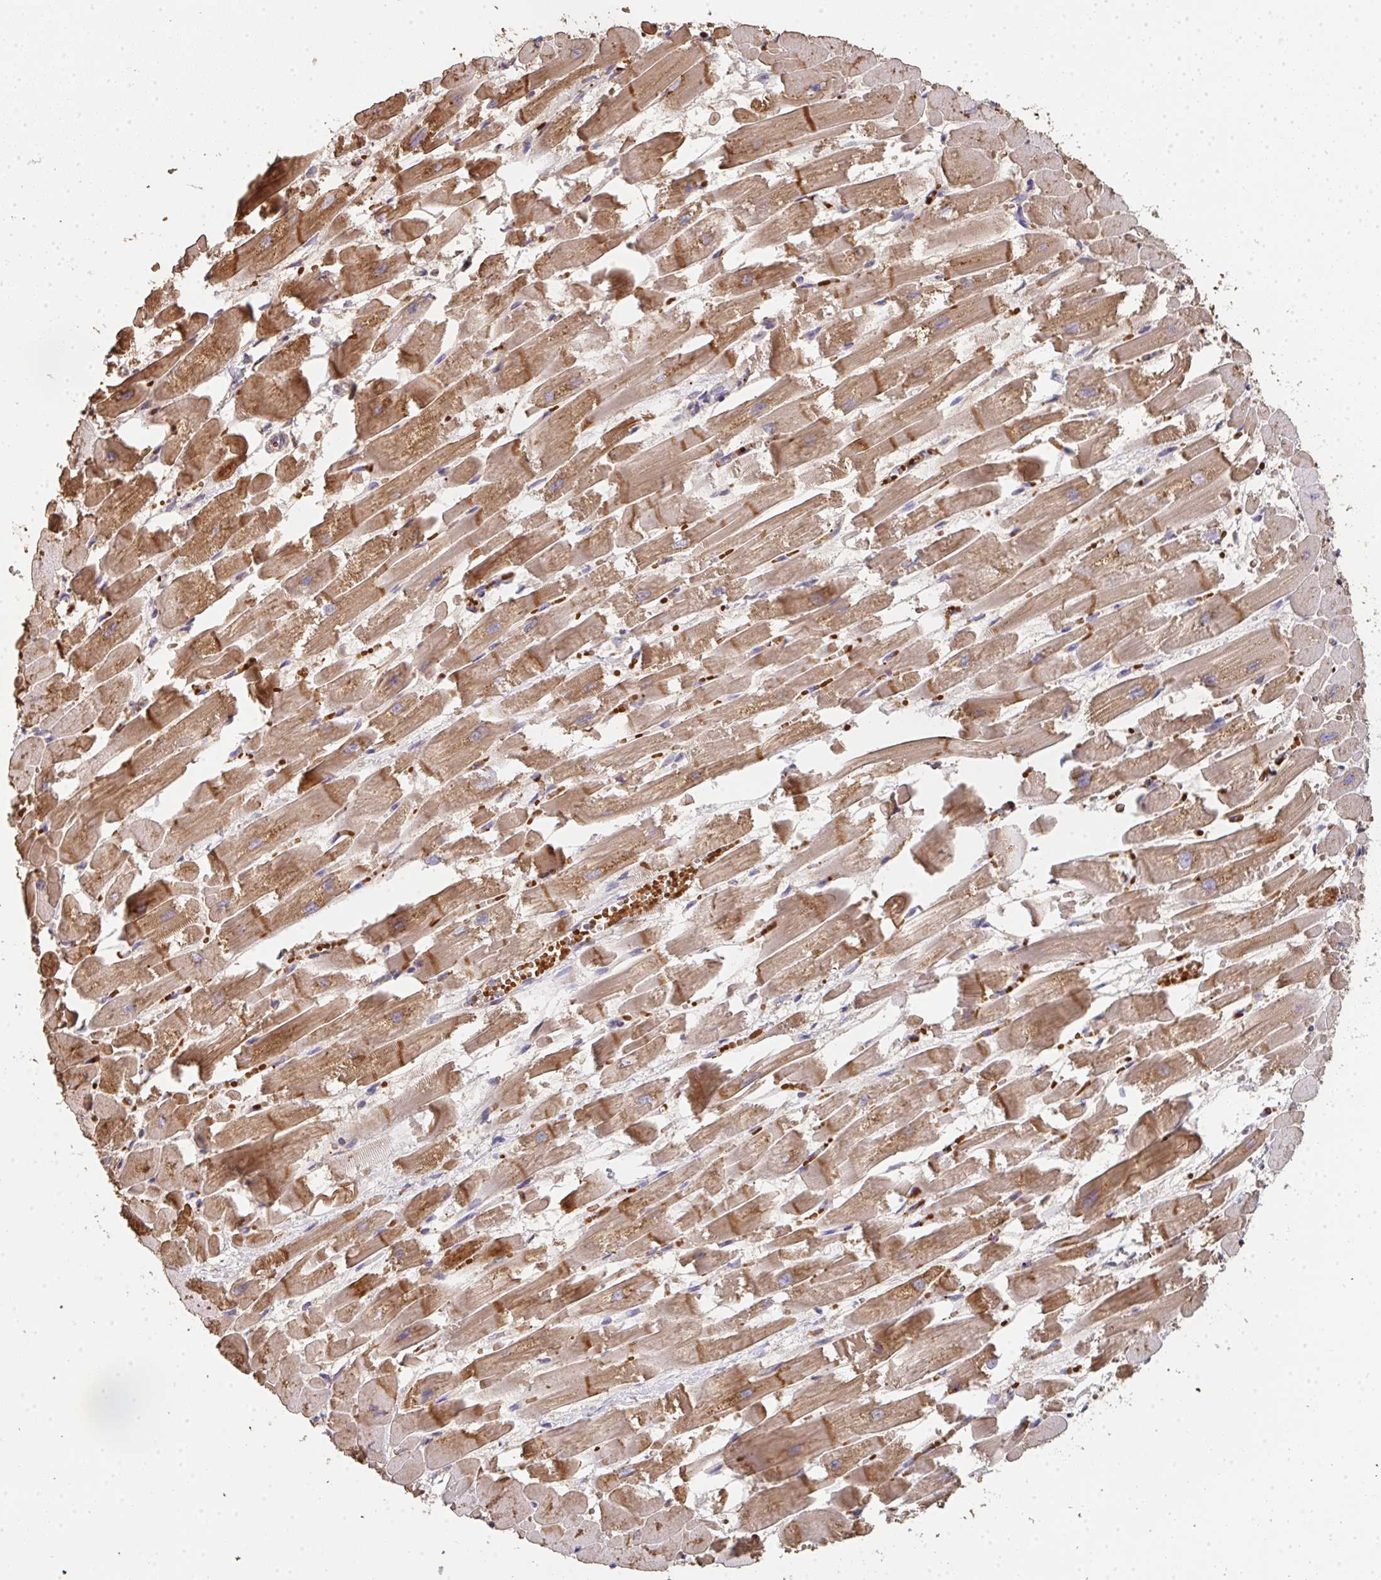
{"staining": {"intensity": "moderate", "quantity": ">75%", "location": "cytoplasmic/membranous"}, "tissue": "heart muscle", "cell_type": "Cardiomyocytes", "image_type": "normal", "snomed": [{"axis": "morphology", "description": "Normal tissue, NOS"}, {"axis": "topography", "description": "Heart"}], "caption": "Heart muscle stained for a protein displays moderate cytoplasmic/membranous positivity in cardiomyocytes.", "gene": "POLG", "patient": {"sex": "female", "age": 52}}